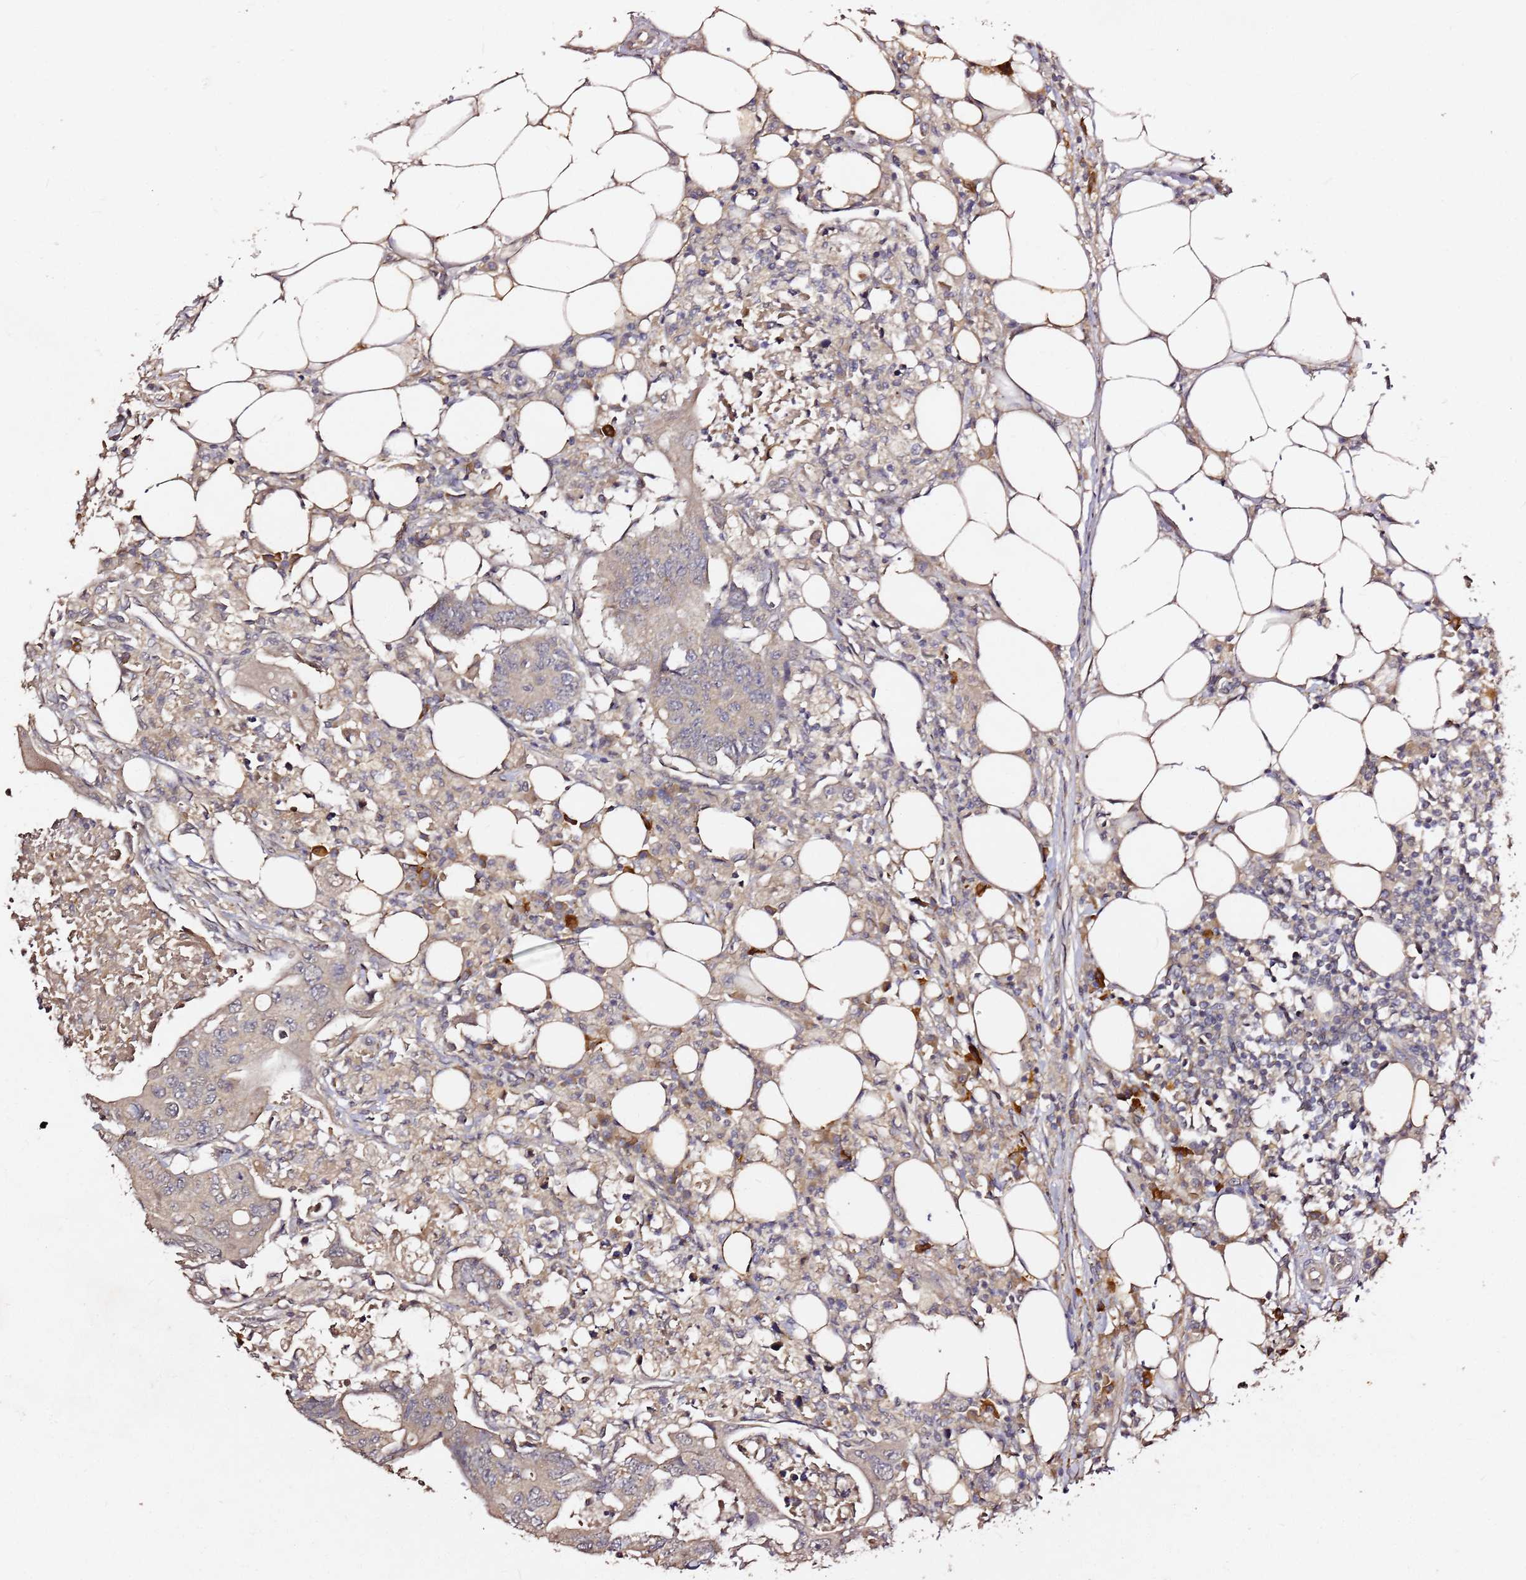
{"staining": {"intensity": "weak", "quantity": "<25%", "location": "cytoplasmic/membranous"}, "tissue": "colorectal cancer", "cell_type": "Tumor cells", "image_type": "cancer", "snomed": [{"axis": "morphology", "description": "Adenocarcinoma, NOS"}, {"axis": "topography", "description": "Colon"}], "caption": "This is a micrograph of immunohistochemistry (IHC) staining of colorectal cancer (adenocarcinoma), which shows no staining in tumor cells.", "gene": "C6orf136", "patient": {"sex": "male", "age": 71}}